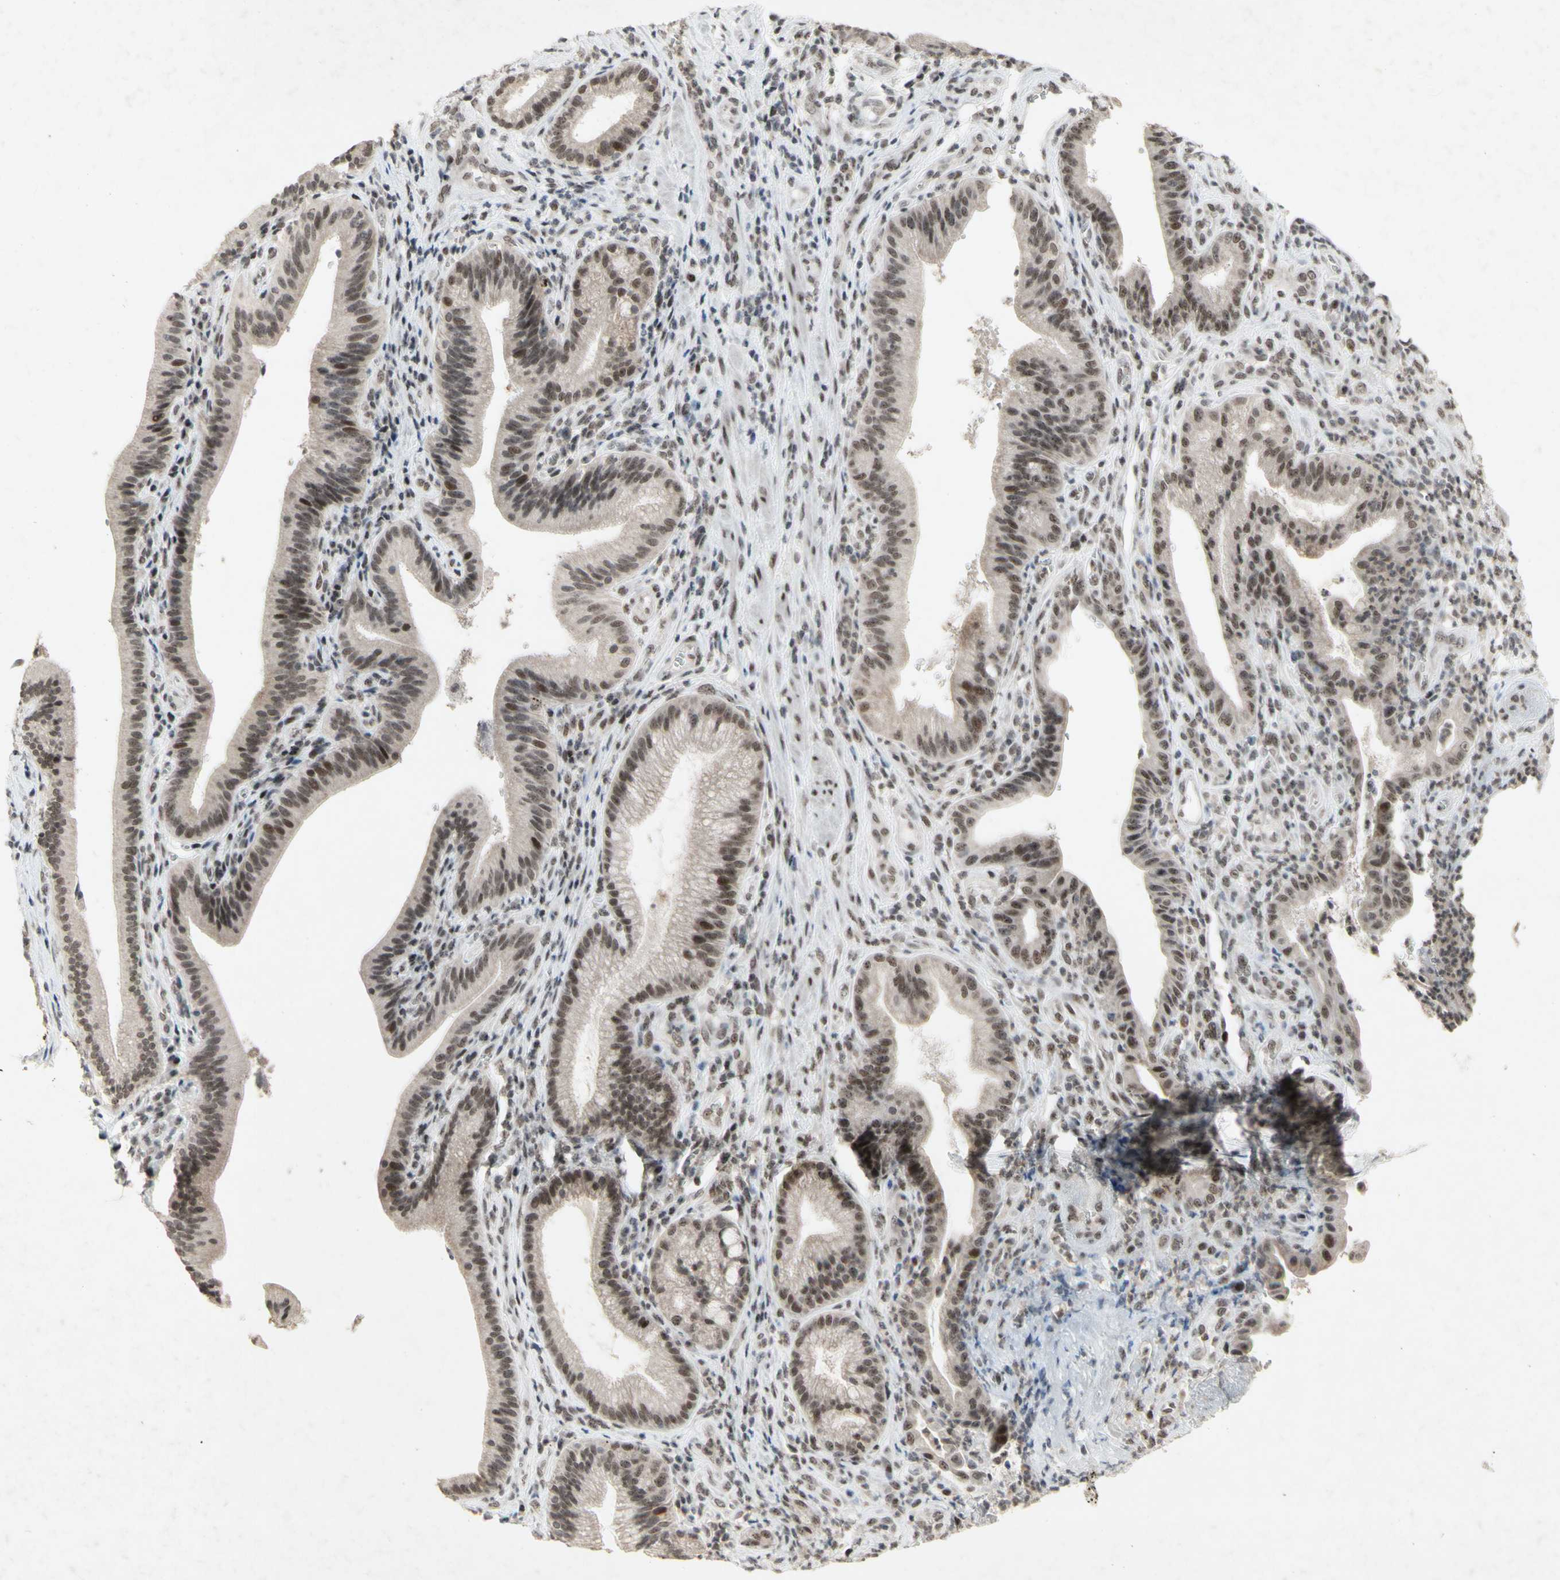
{"staining": {"intensity": "moderate", "quantity": ">75%", "location": "nuclear"}, "tissue": "pancreatic cancer", "cell_type": "Tumor cells", "image_type": "cancer", "snomed": [{"axis": "morphology", "description": "Adenocarcinoma, NOS"}, {"axis": "topography", "description": "Pancreas"}], "caption": "A brown stain highlights moderate nuclear positivity of a protein in pancreatic cancer tumor cells.", "gene": "CENPB", "patient": {"sex": "female", "age": 75}}